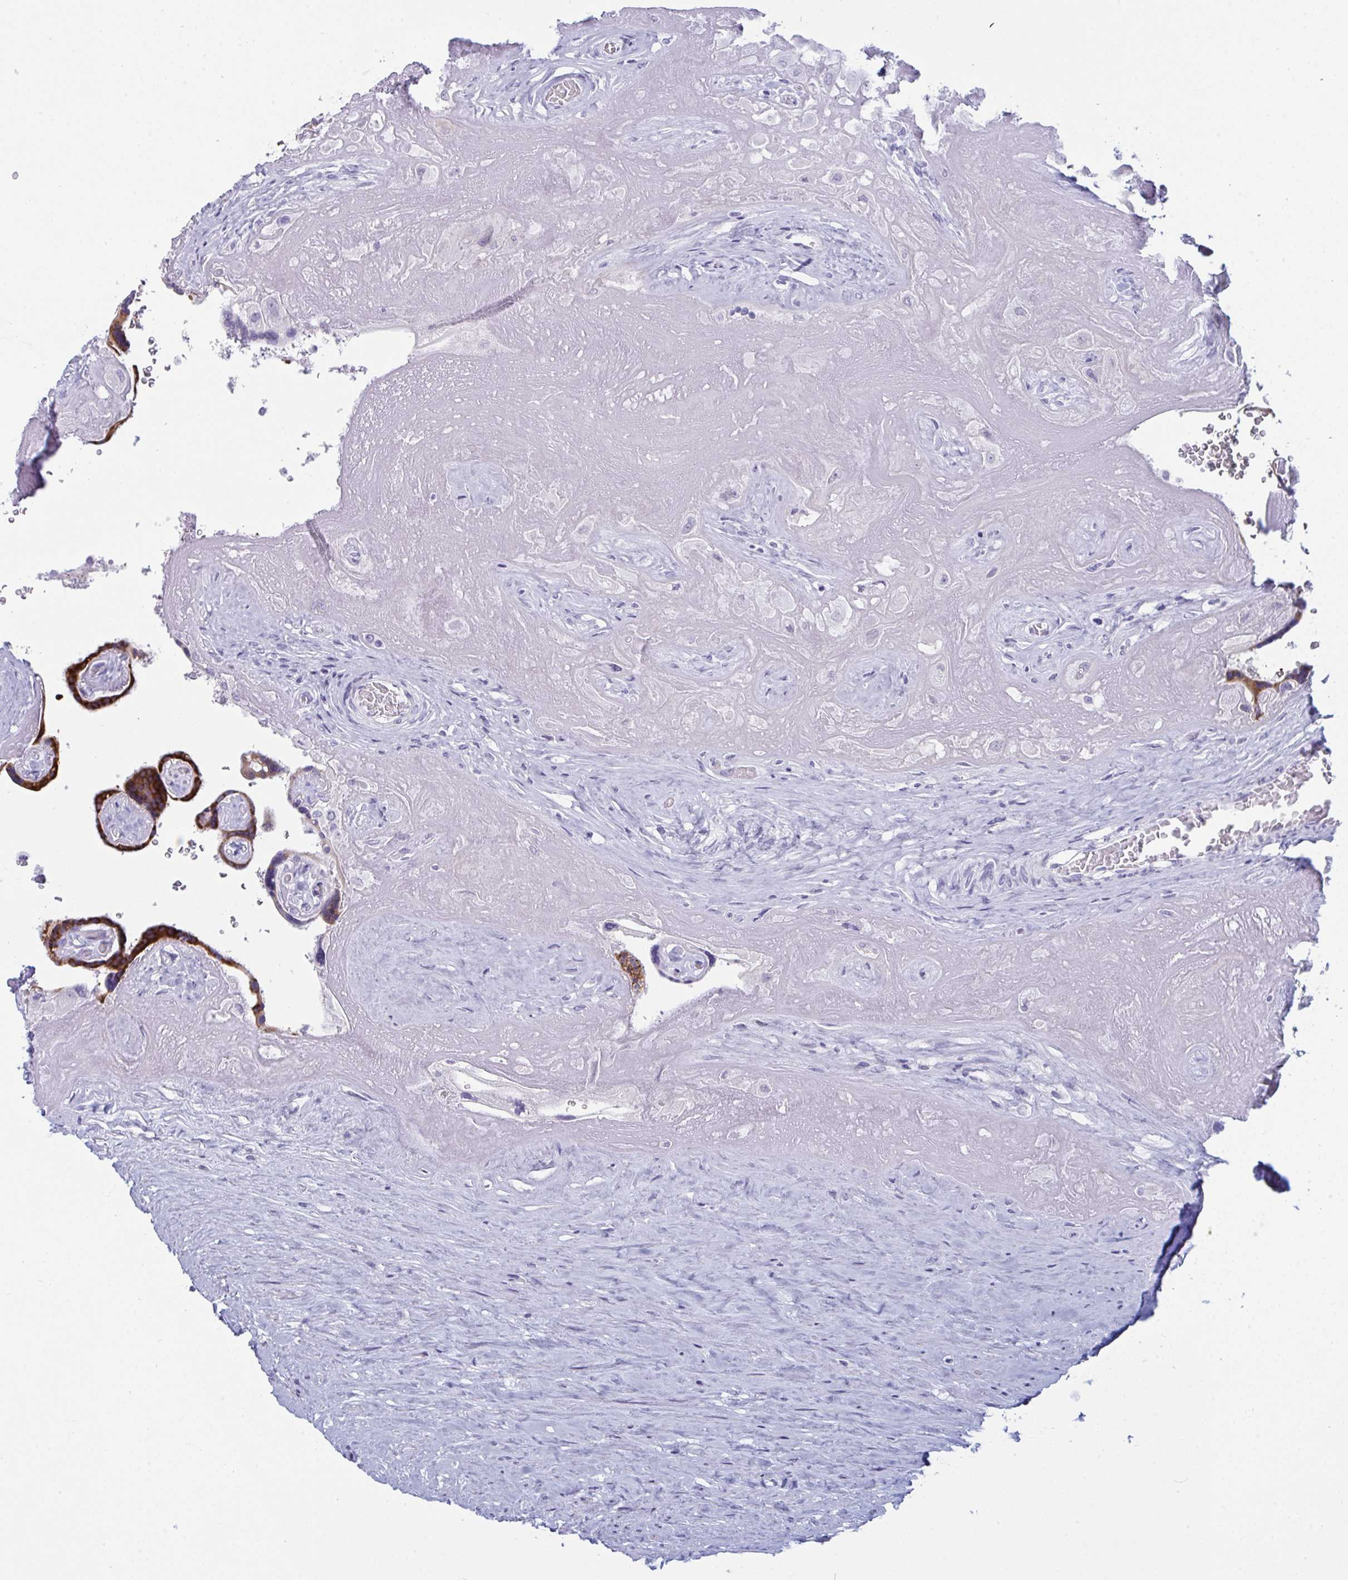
{"staining": {"intensity": "negative", "quantity": "none", "location": "none"}, "tissue": "placenta", "cell_type": "Decidual cells", "image_type": "normal", "snomed": [{"axis": "morphology", "description": "Normal tissue, NOS"}, {"axis": "topography", "description": "Placenta"}], "caption": "IHC micrograph of unremarkable human placenta stained for a protein (brown), which demonstrates no positivity in decidual cells.", "gene": "PRDM9", "patient": {"sex": "female", "age": 32}}